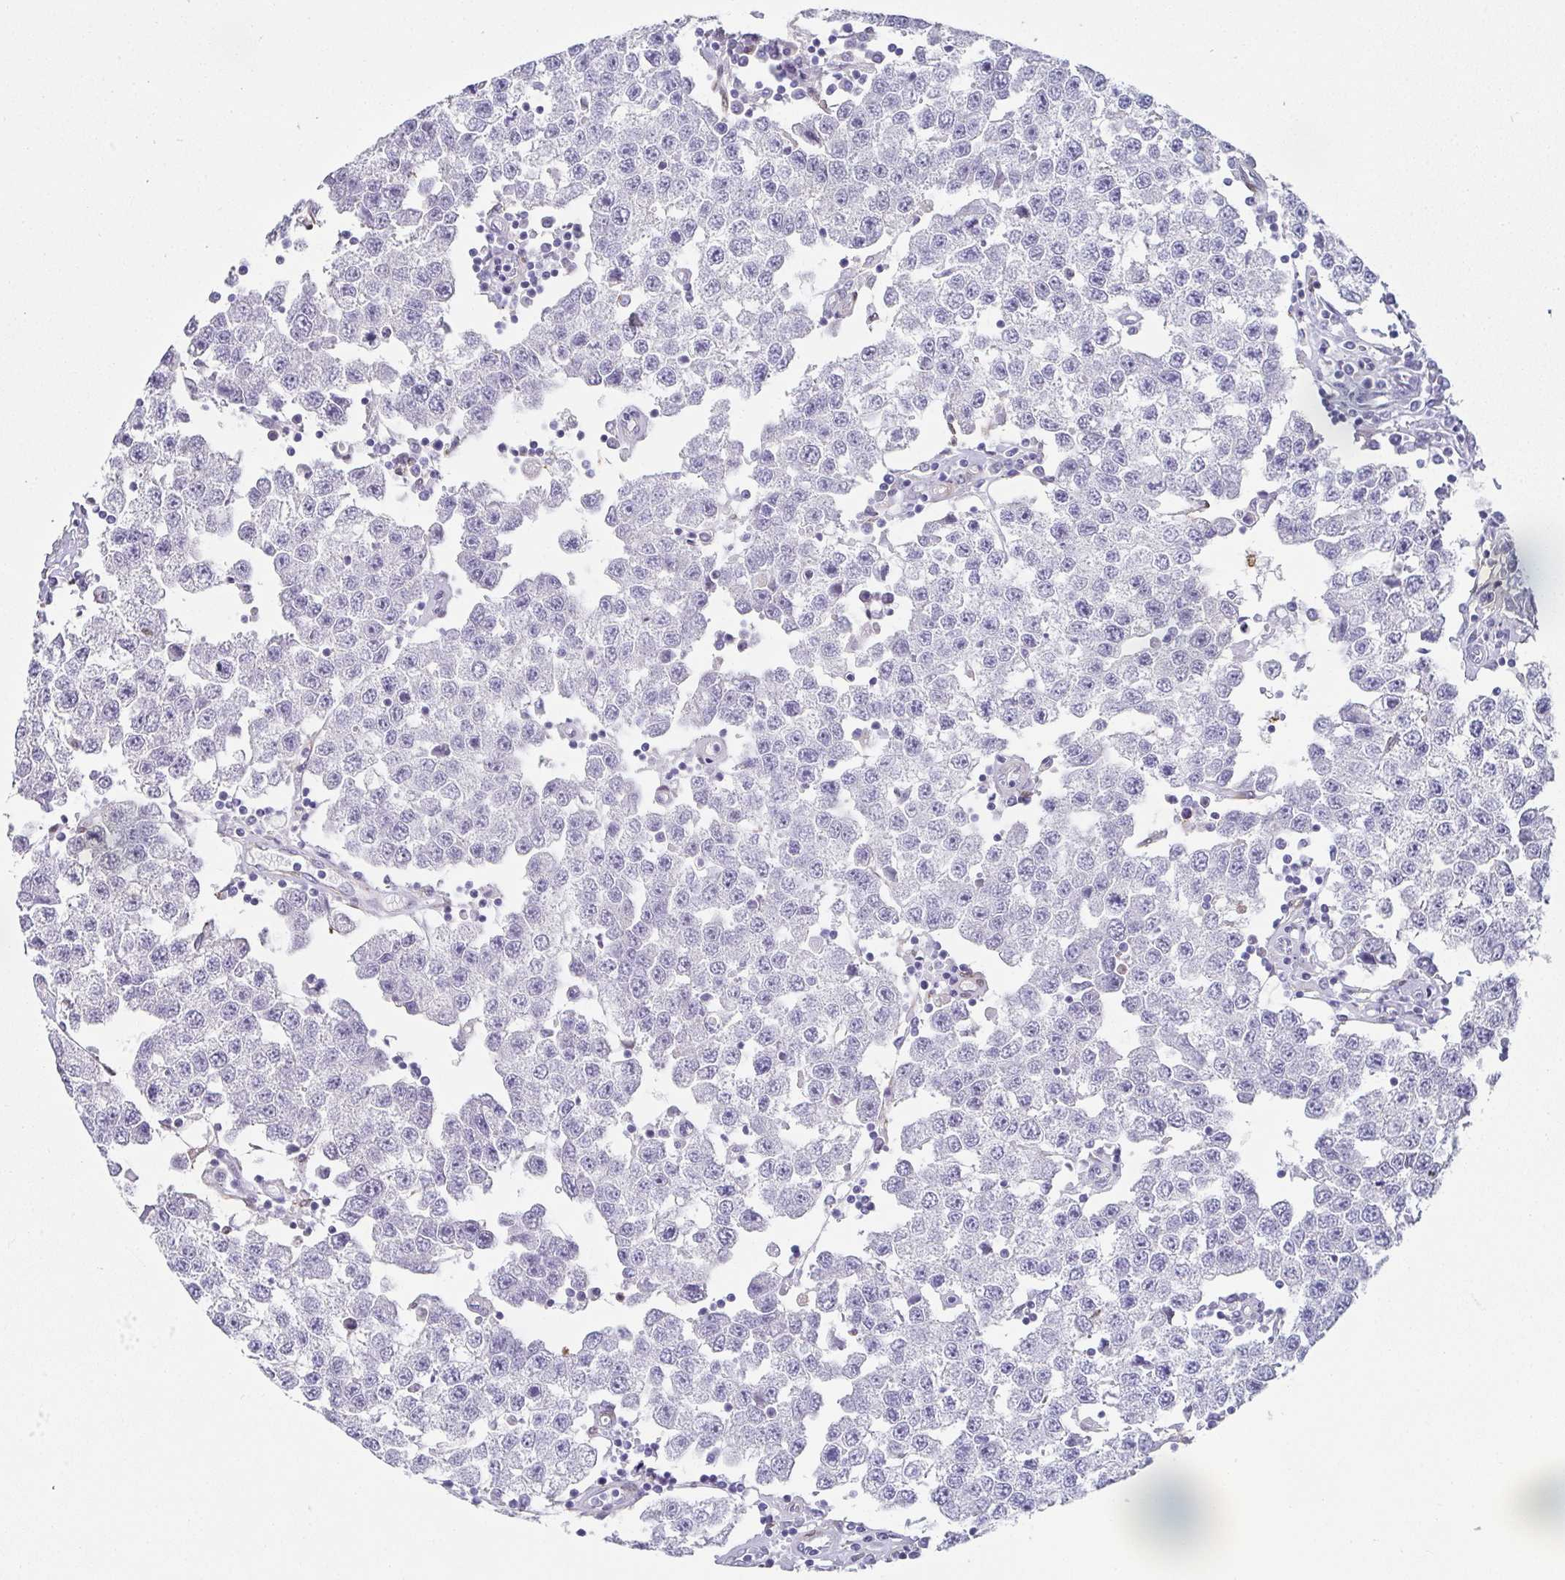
{"staining": {"intensity": "negative", "quantity": "none", "location": "none"}, "tissue": "testis cancer", "cell_type": "Tumor cells", "image_type": "cancer", "snomed": [{"axis": "morphology", "description": "Seminoma, NOS"}, {"axis": "topography", "description": "Testis"}], "caption": "This is a micrograph of immunohistochemistry staining of testis seminoma, which shows no positivity in tumor cells.", "gene": "RBP1", "patient": {"sex": "male", "age": 34}}